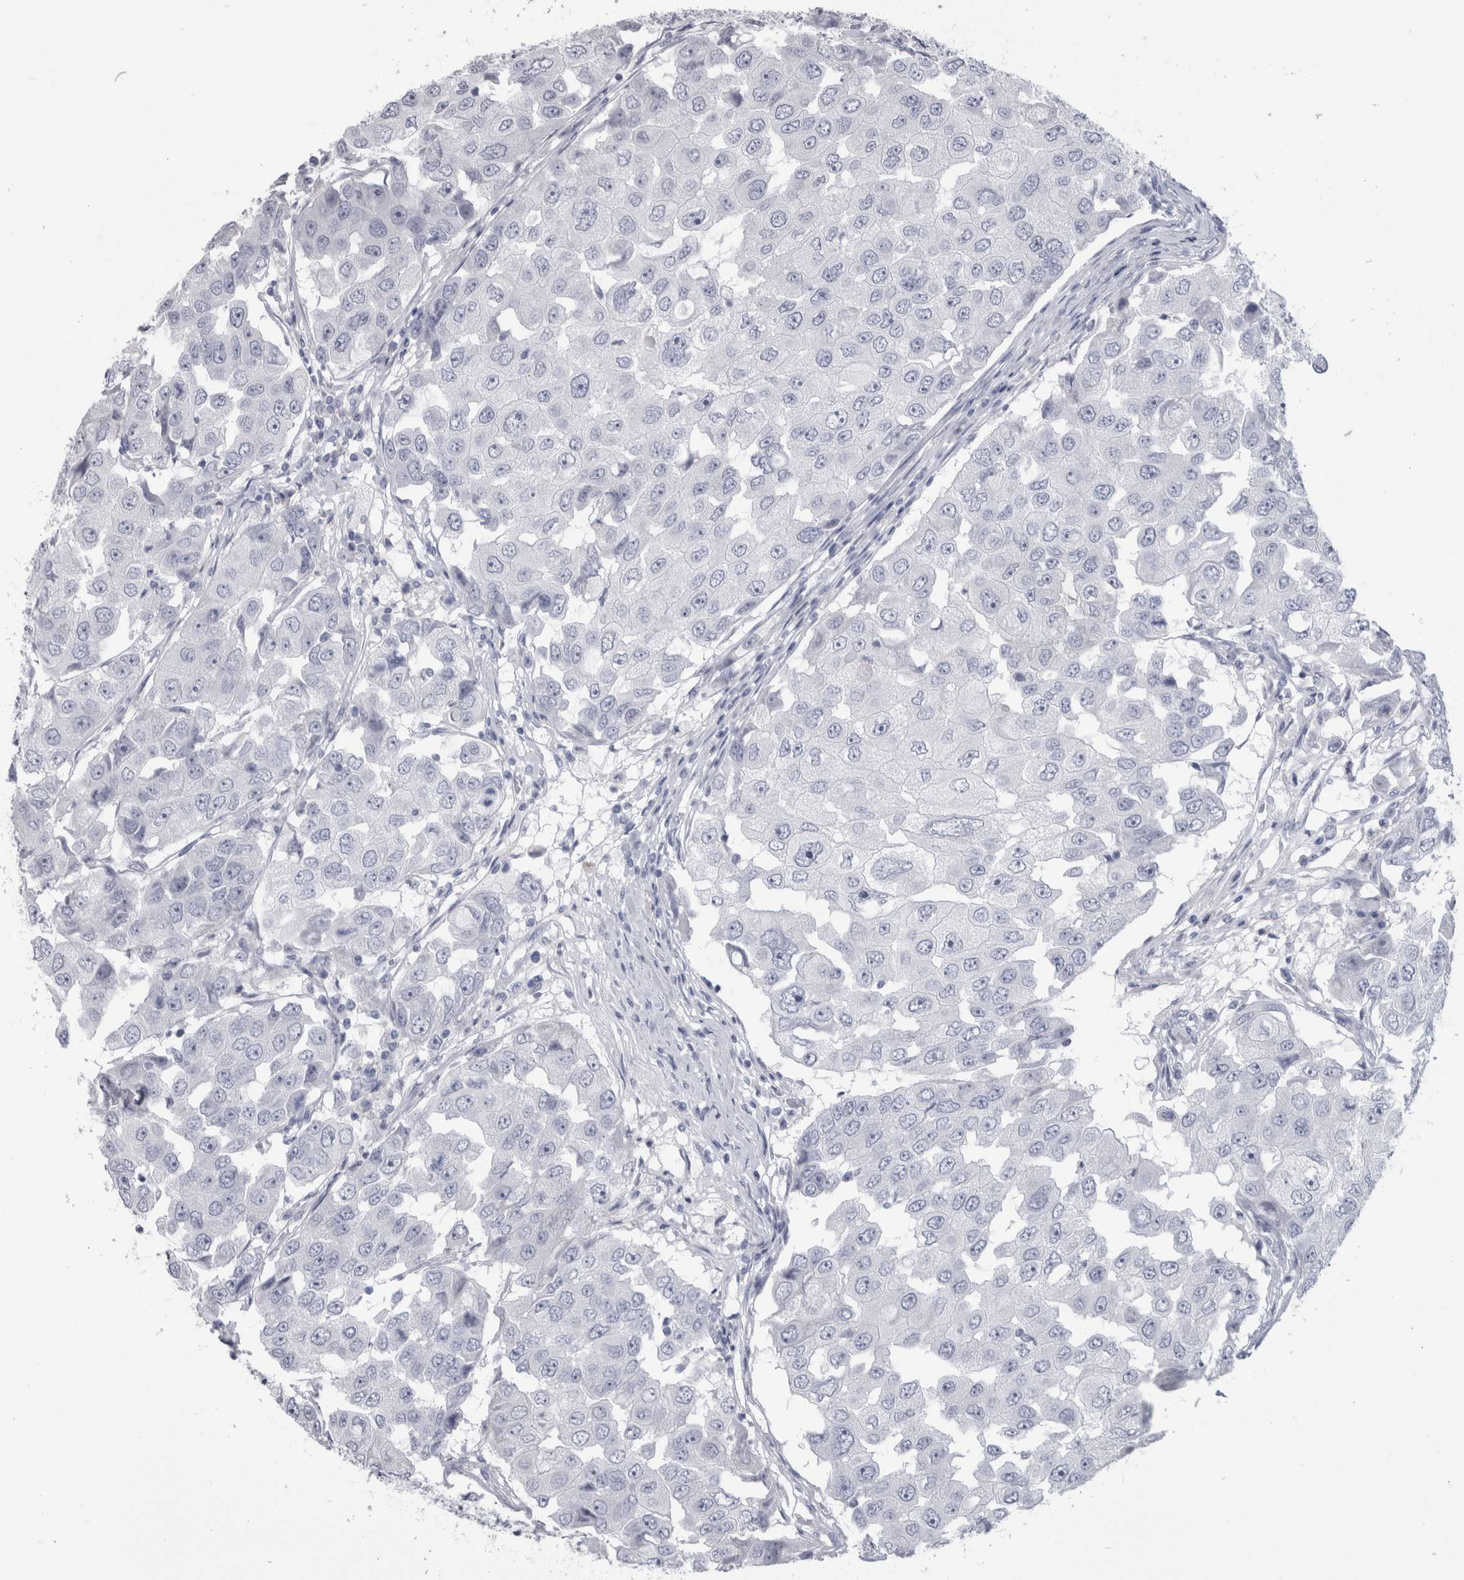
{"staining": {"intensity": "negative", "quantity": "none", "location": "none"}, "tissue": "breast cancer", "cell_type": "Tumor cells", "image_type": "cancer", "snomed": [{"axis": "morphology", "description": "Duct carcinoma"}, {"axis": "topography", "description": "Breast"}], "caption": "Immunohistochemical staining of human intraductal carcinoma (breast) exhibits no significant positivity in tumor cells.", "gene": "PTH", "patient": {"sex": "female", "age": 27}}